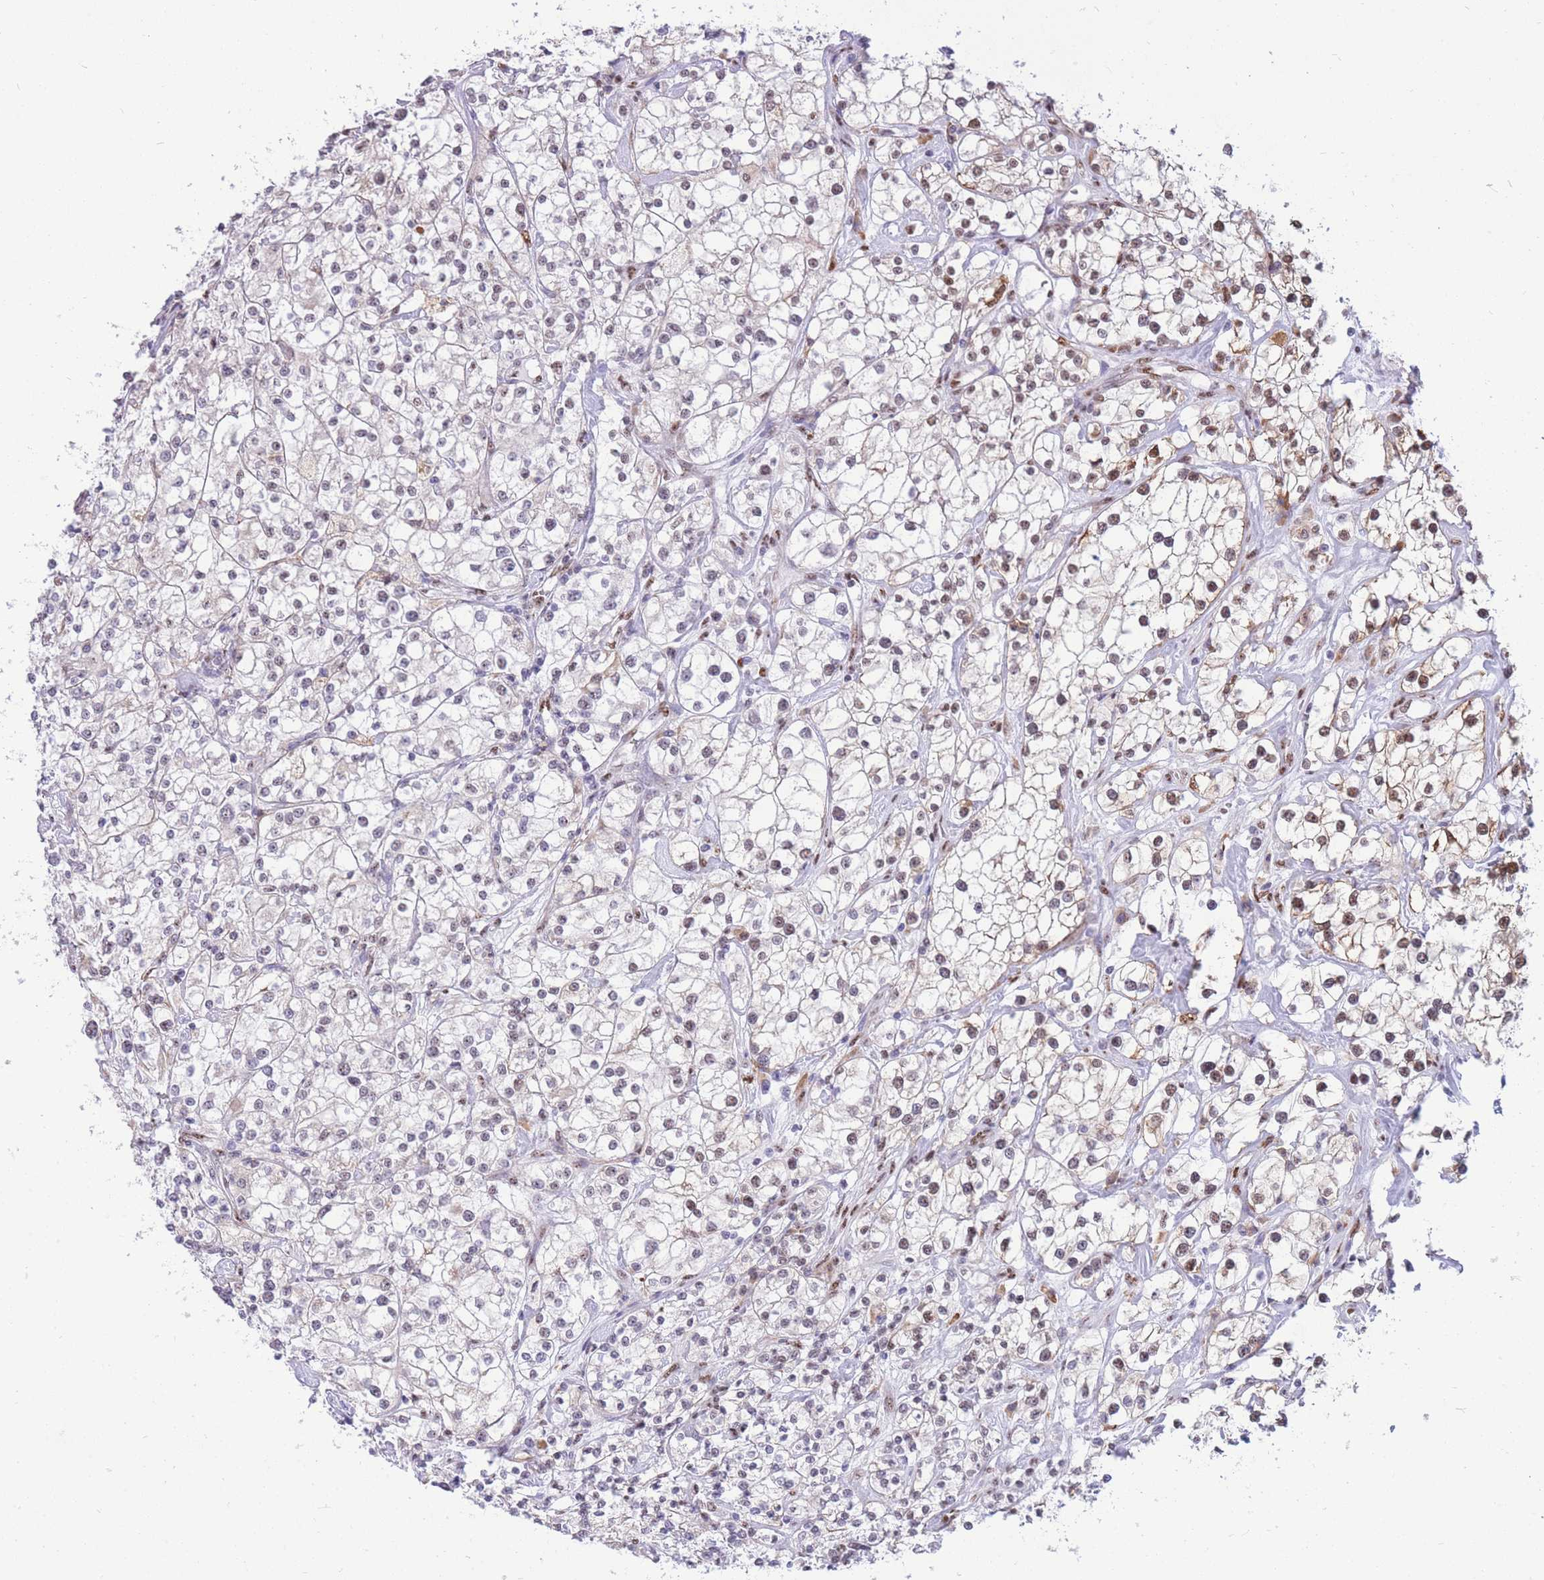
{"staining": {"intensity": "moderate", "quantity": "<25%", "location": "nuclear"}, "tissue": "renal cancer", "cell_type": "Tumor cells", "image_type": "cancer", "snomed": [{"axis": "morphology", "description": "Adenocarcinoma, NOS"}, {"axis": "topography", "description": "Kidney"}], "caption": "Renal adenocarcinoma stained with a protein marker shows moderate staining in tumor cells.", "gene": "FAM153A", "patient": {"sex": "male", "age": 77}}